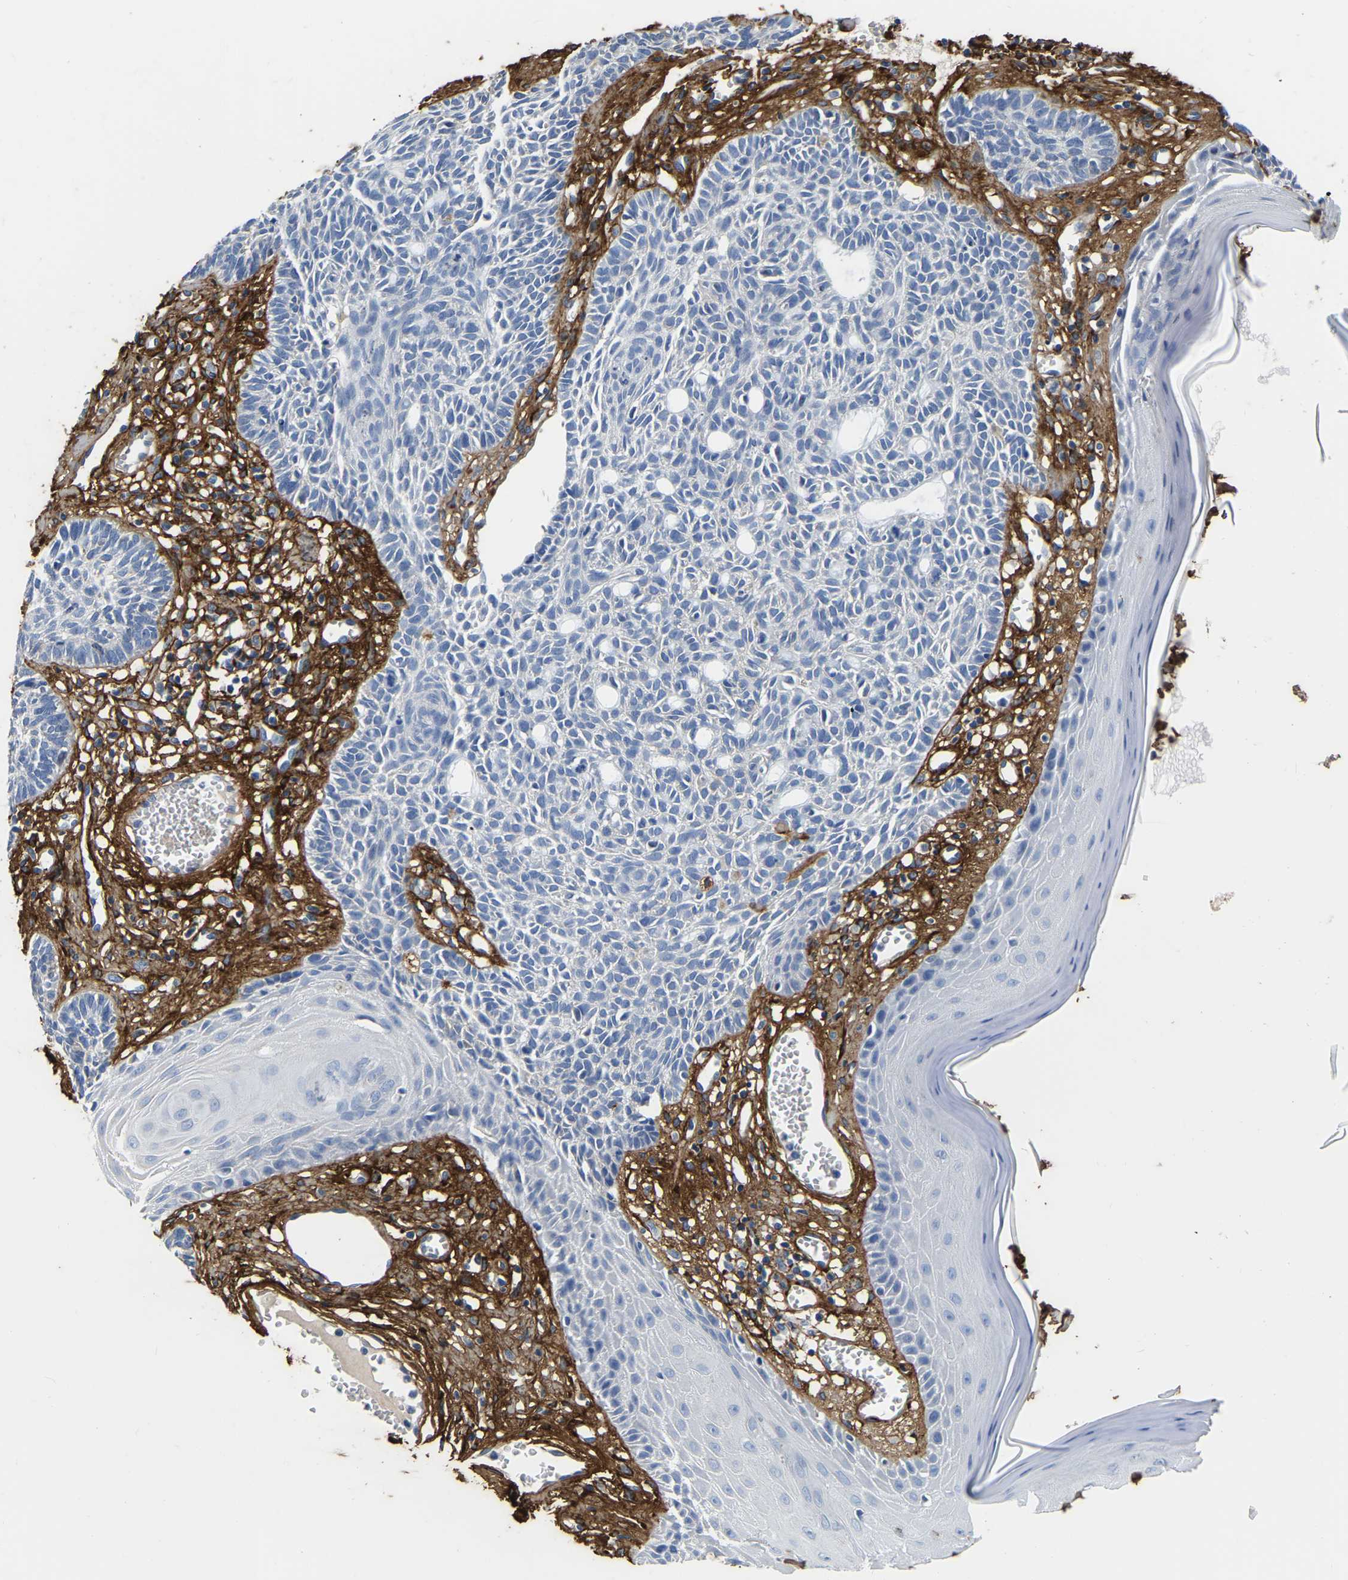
{"staining": {"intensity": "negative", "quantity": "none", "location": "none"}, "tissue": "skin cancer", "cell_type": "Tumor cells", "image_type": "cancer", "snomed": [{"axis": "morphology", "description": "Basal cell carcinoma"}, {"axis": "topography", "description": "Skin"}], "caption": "High magnification brightfield microscopy of skin cancer stained with DAB (brown) and counterstained with hematoxylin (blue): tumor cells show no significant staining.", "gene": "COL6A1", "patient": {"sex": "male", "age": 67}}